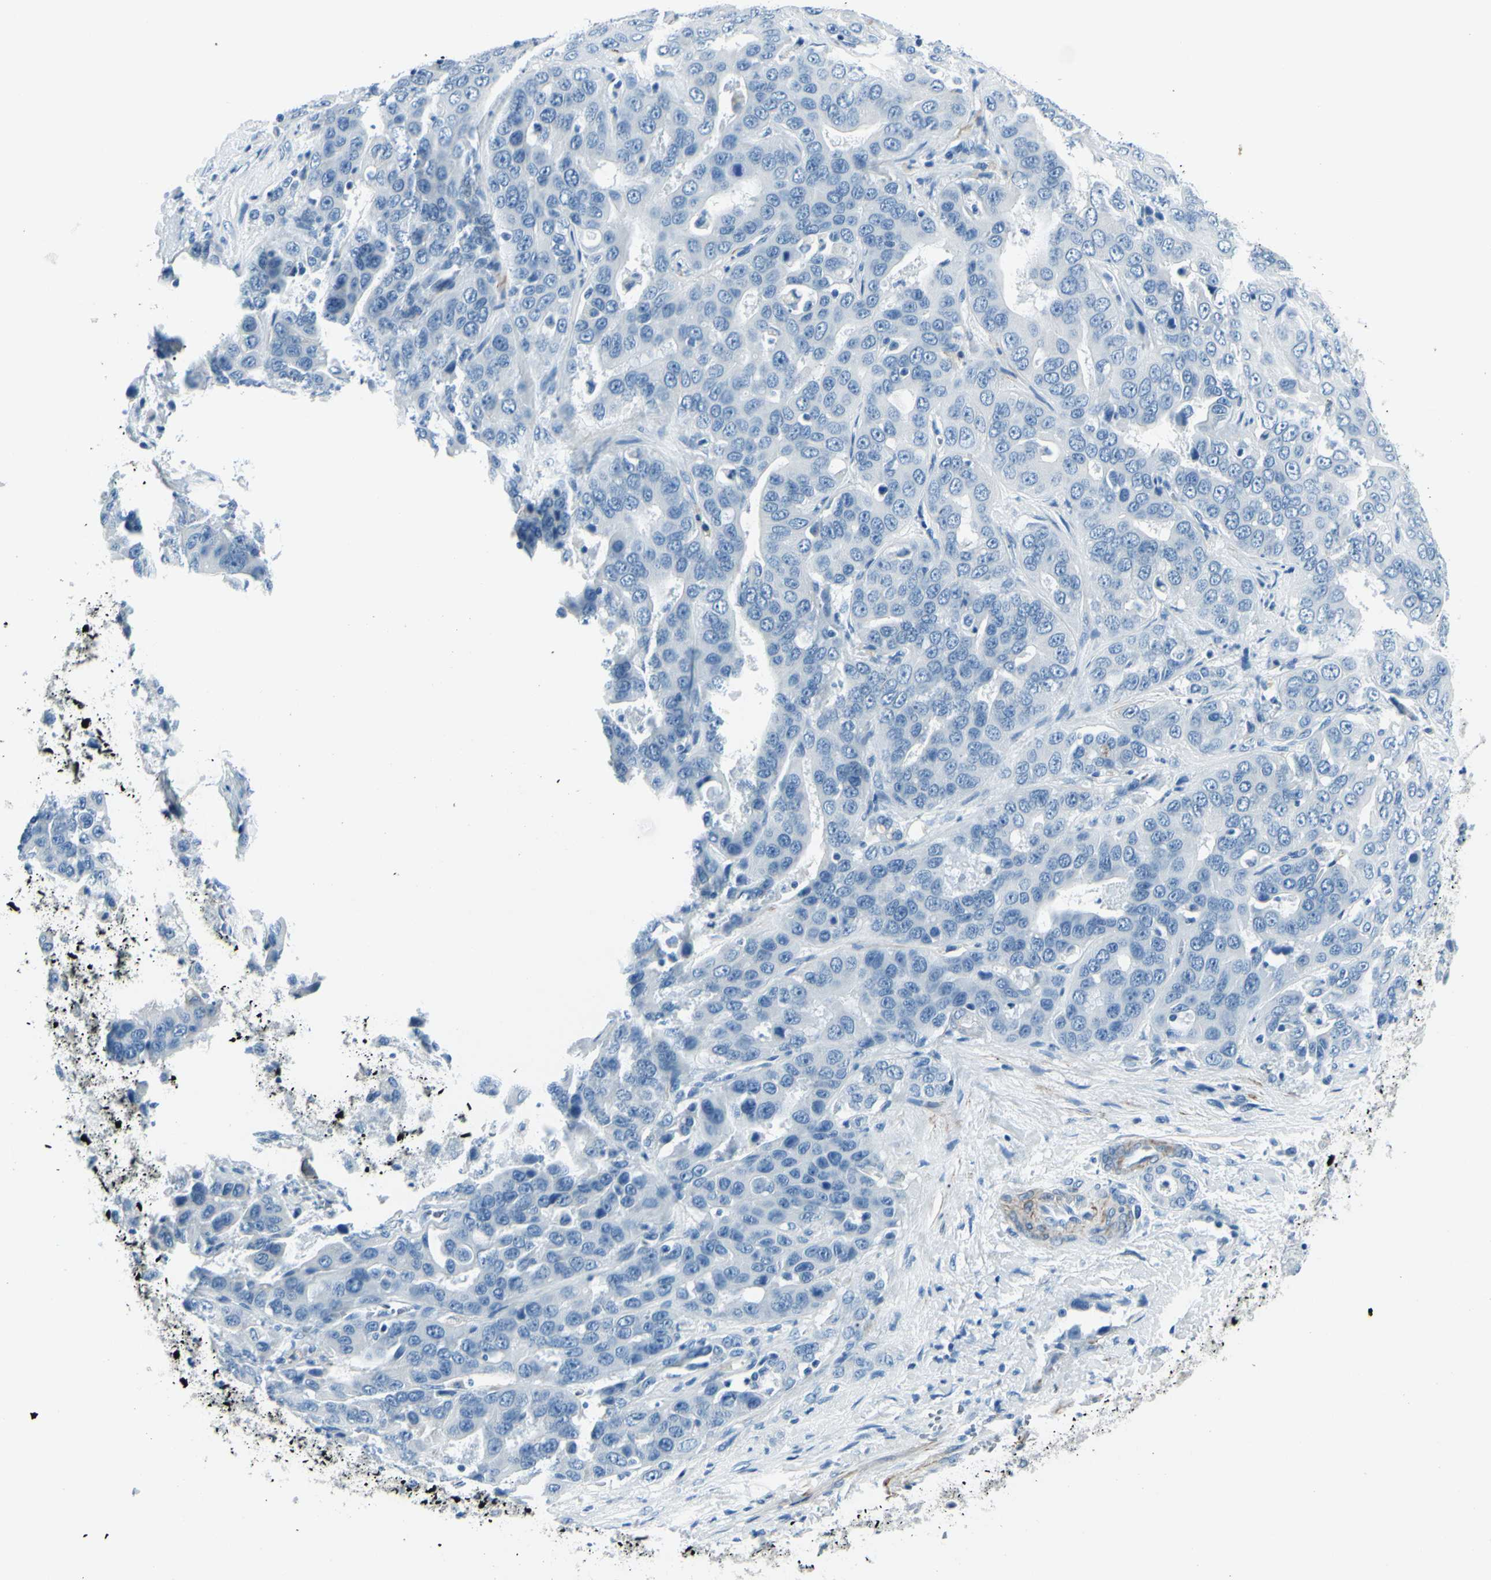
{"staining": {"intensity": "negative", "quantity": "none", "location": "none"}, "tissue": "liver cancer", "cell_type": "Tumor cells", "image_type": "cancer", "snomed": [{"axis": "morphology", "description": "Cholangiocarcinoma"}, {"axis": "topography", "description": "Liver"}], "caption": "An immunohistochemistry image of liver cholangiocarcinoma is shown. There is no staining in tumor cells of liver cholangiocarcinoma. (Brightfield microscopy of DAB (3,3'-diaminobenzidine) immunohistochemistry at high magnification).", "gene": "CDH15", "patient": {"sex": "female", "age": 52}}